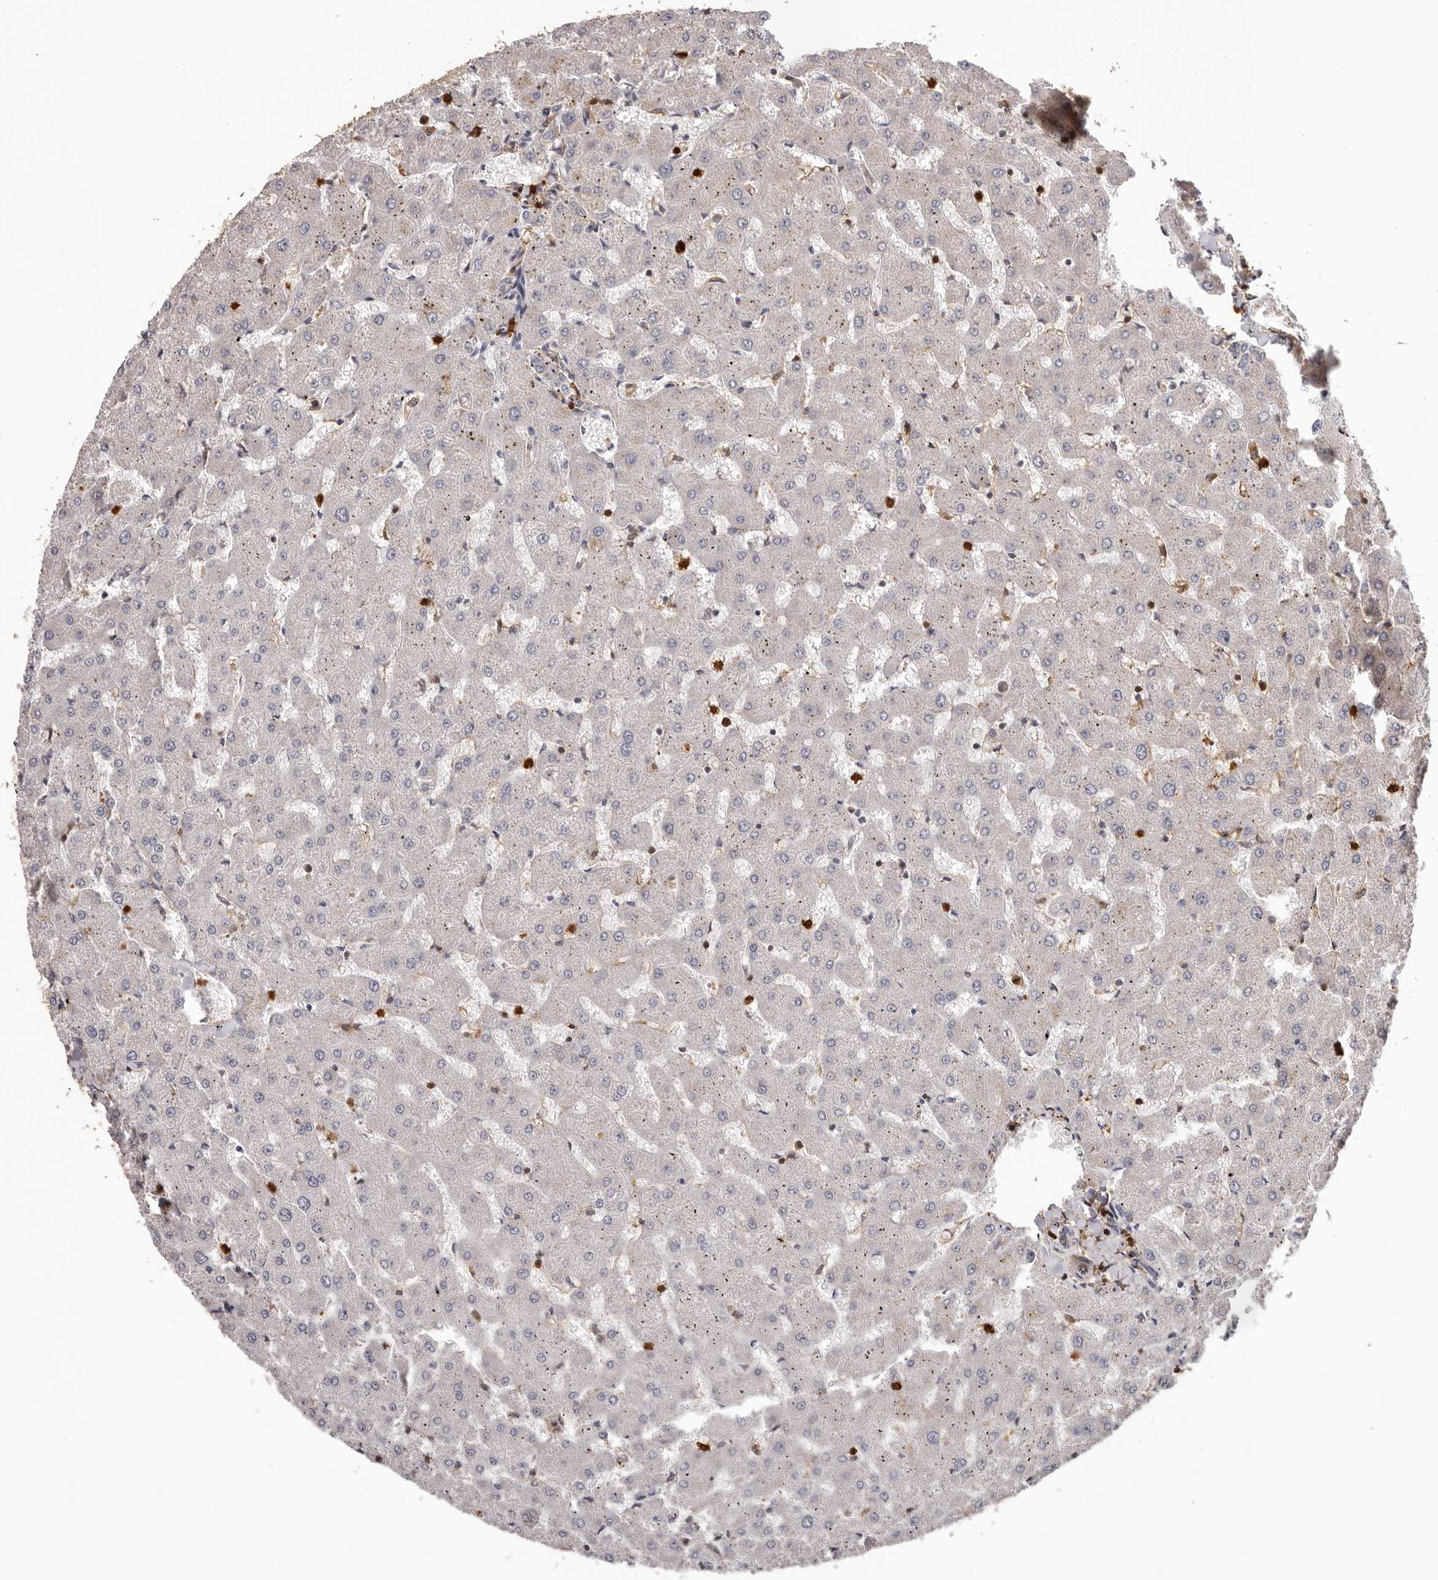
{"staining": {"intensity": "negative", "quantity": "none", "location": "none"}, "tissue": "liver", "cell_type": "Cholangiocytes", "image_type": "normal", "snomed": [{"axis": "morphology", "description": "Normal tissue, NOS"}, {"axis": "topography", "description": "Liver"}], "caption": "Histopathology image shows no protein positivity in cholangiocytes of unremarkable liver. Brightfield microscopy of immunohistochemistry stained with DAB (3,3'-diaminobenzidine) (brown) and hematoxylin (blue), captured at high magnification.", "gene": "PRR12", "patient": {"sex": "female", "age": 63}}